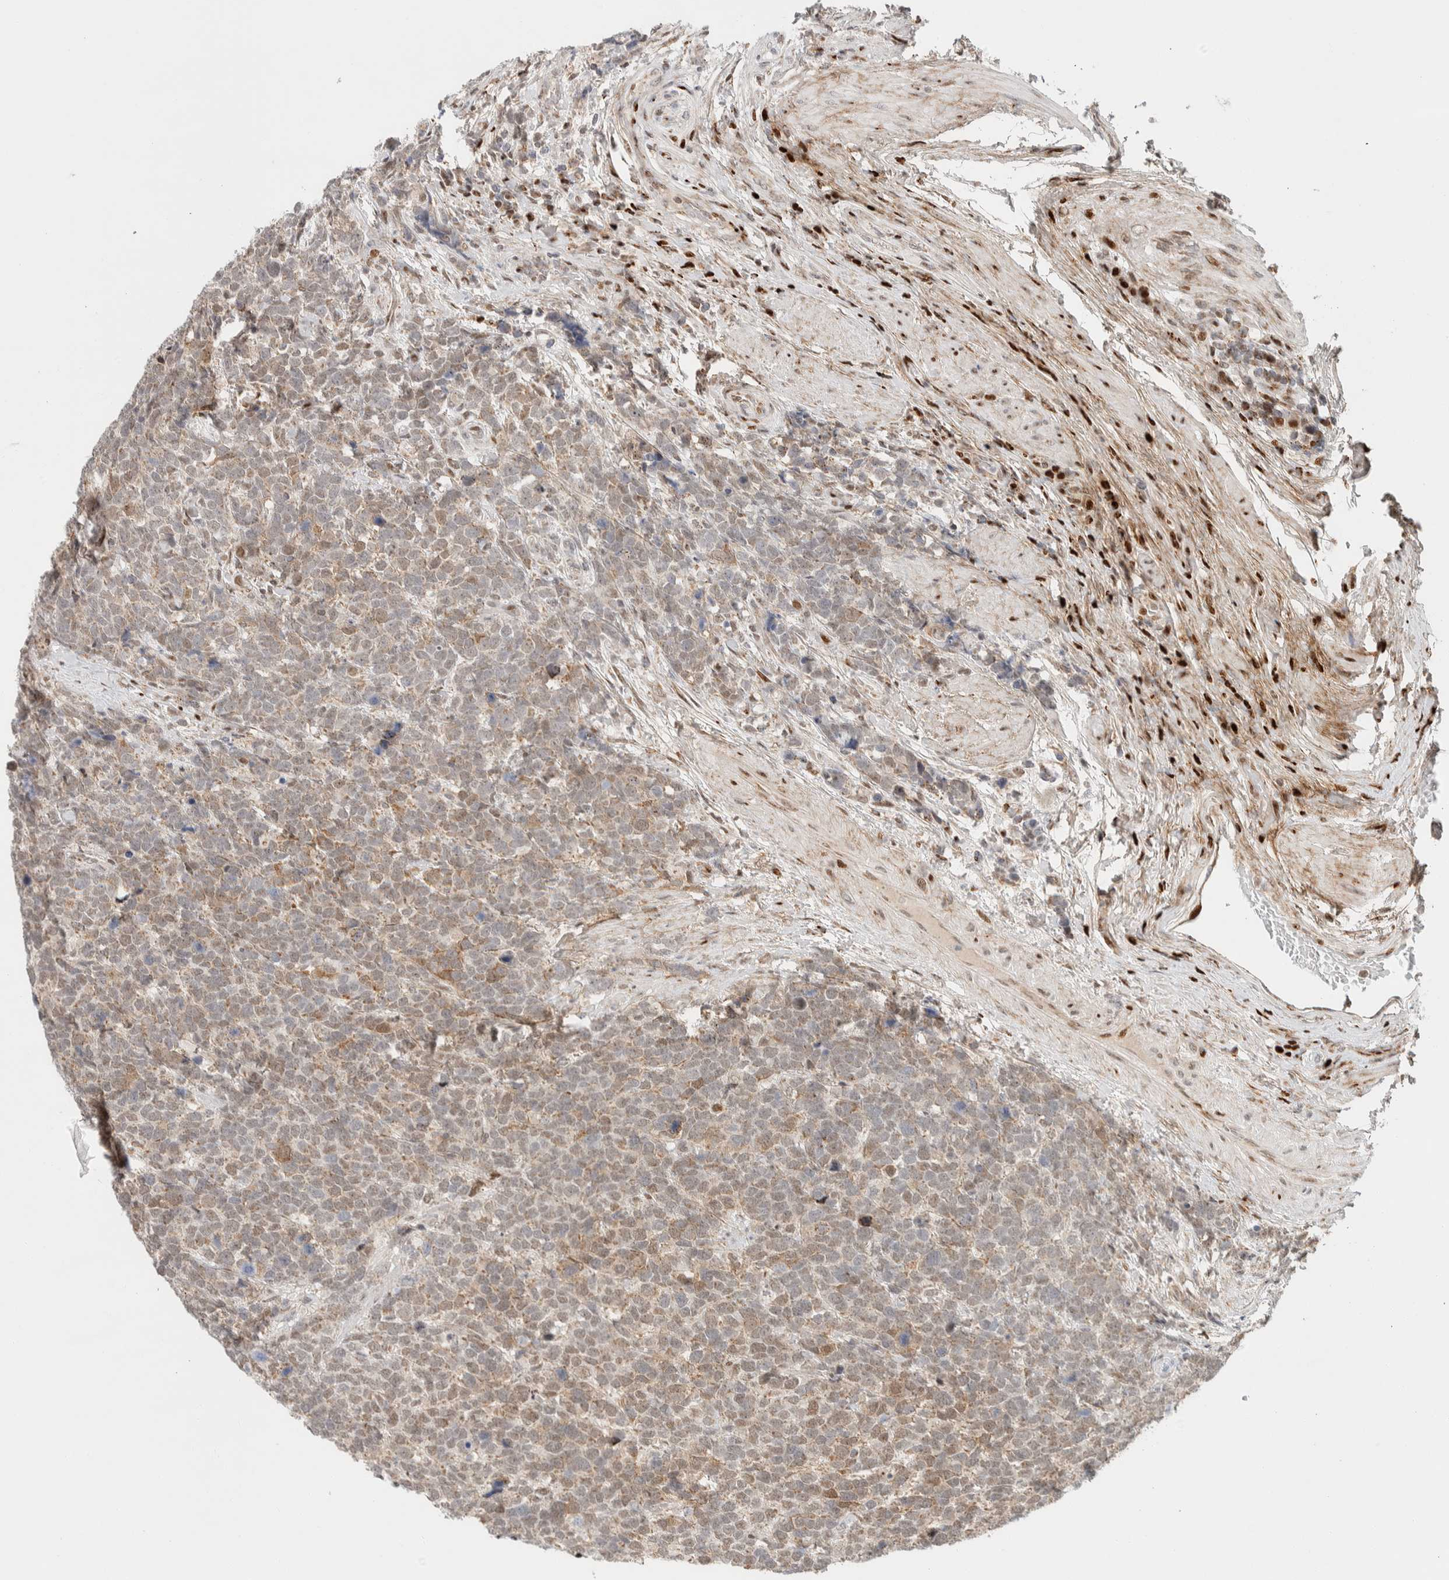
{"staining": {"intensity": "weak", "quantity": "25%-75%", "location": "cytoplasmic/membranous,nuclear"}, "tissue": "urothelial cancer", "cell_type": "Tumor cells", "image_type": "cancer", "snomed": [{"axis": "morphology", "description": "Urothelial carcinoma, High grade"}, {"axis": "topography", "description": "Urinary bladder"}], "caption": "High-grade urothelial carcinoma tissue demonstrates weak cytoplasmic/membranous and nuclear expression in about 25%-75% of tumor cells", "gene": "TSPAN32", "patient": {"sex": "female", "age": 82}}